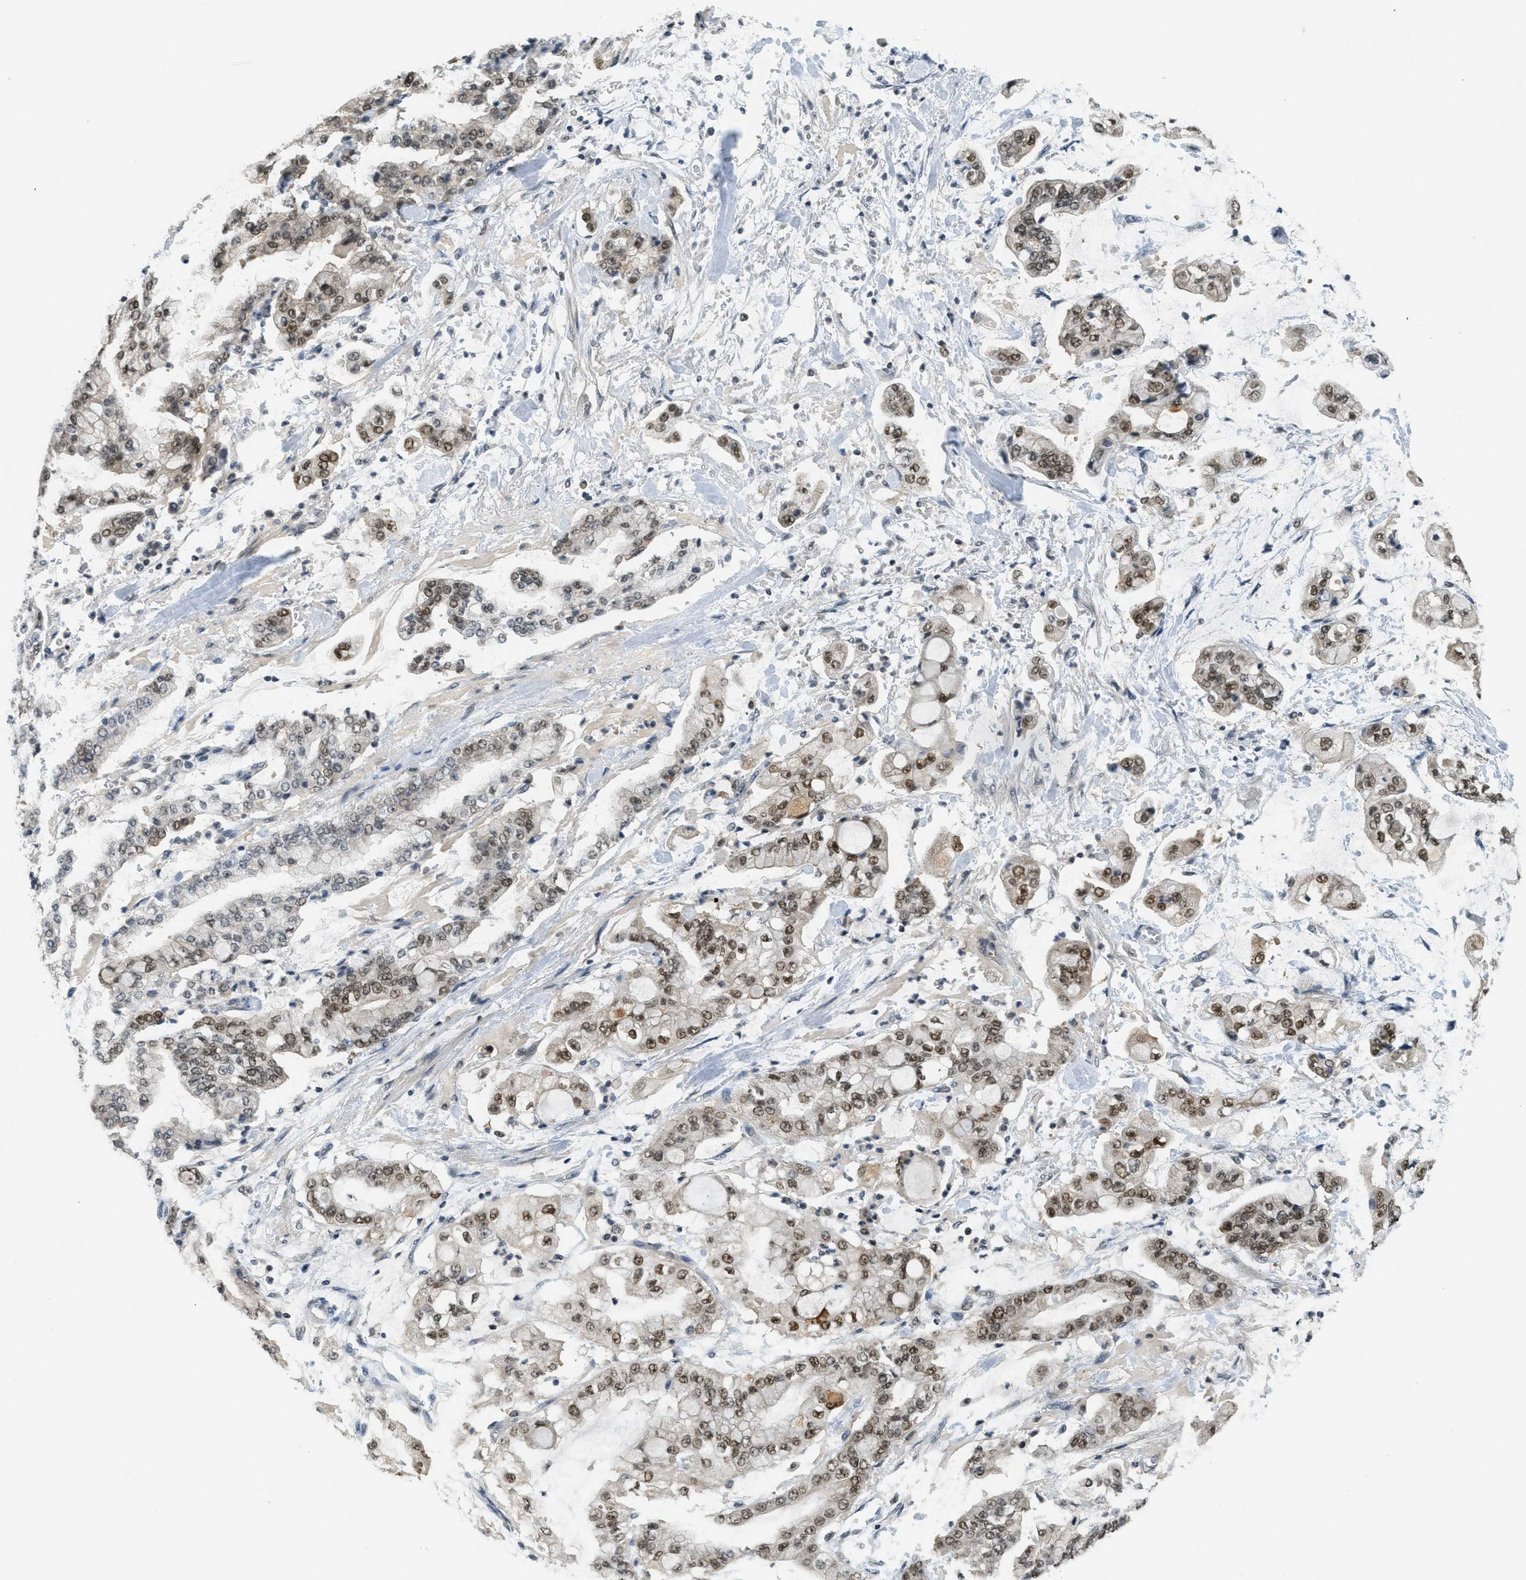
{"staining": {"intensity": "moderate", "quantity": ">75%", "location": "nuclear"}, "tissue": "stomach cancer", "cell_type": "Tumor cells", "image_type": "cancer", "snomed": [{"axis": "morphology", "description": "Normal tissue, NOS"}, {"axis": "morphology", "description": "Adenocarcinoma, NOS"}, {"axis": "topography", "description": "Stomach, upper"}, {"axis": "topography", "description": "Stomach"}], "caption": "Protein expression analysis of human stomach cancer (adenocarcinoma) reveals moderate nuclear positivity in about >75% of tumor cells.", "gene": "DNAJB1", "patient": {"sex": "male", "age": 76}}